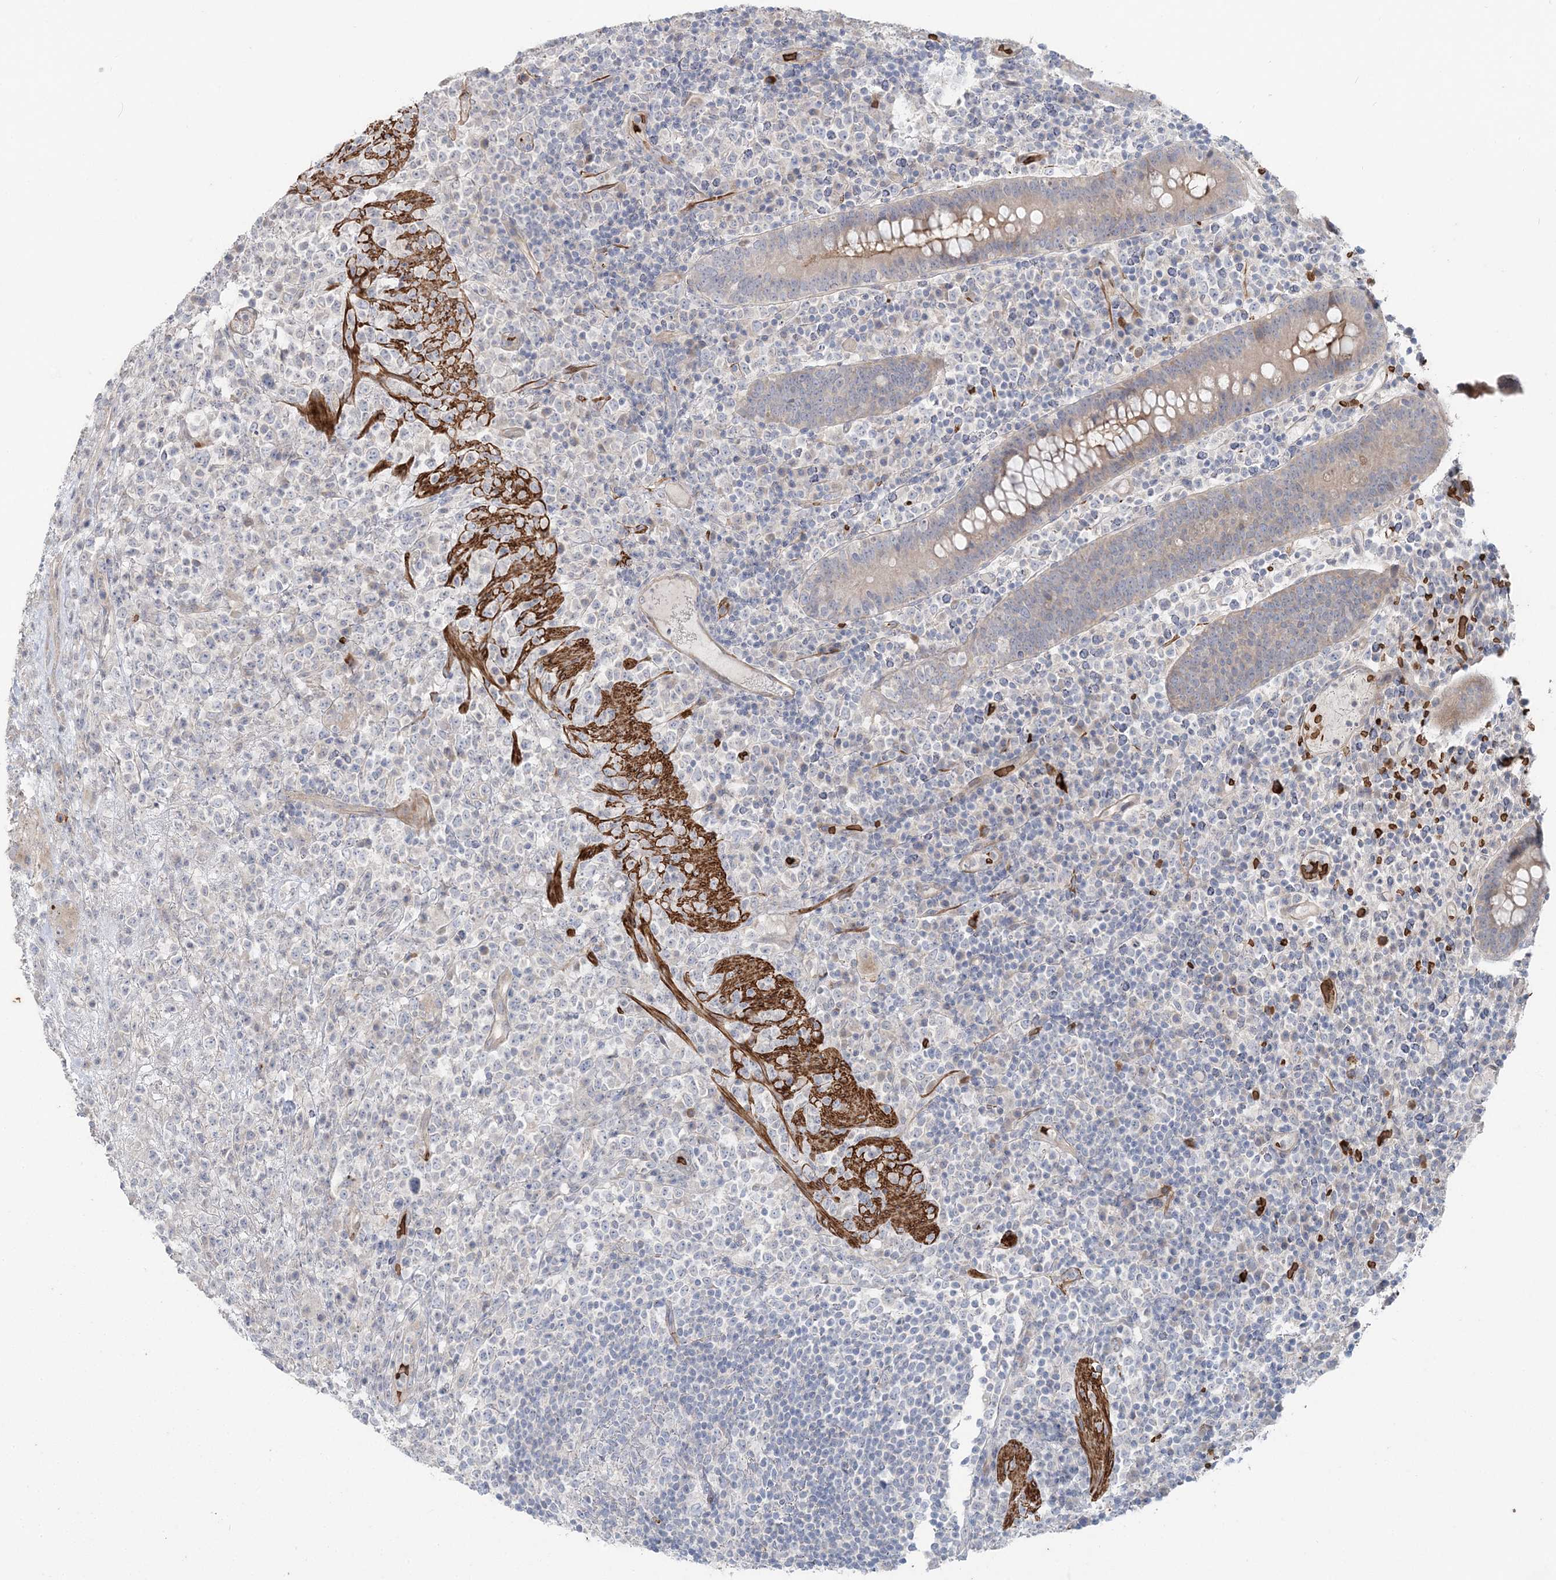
{"staining": {"intensity": "negative", "quantity": "none", "location": "none"}, "tissue": "lymphoma", "cell_type": "Tumor cells", "image_type": "cancer", "snomed": [{"axis": "morphology", "description": "Malignant lymphoma, non-Hodgkin's type, High grade"}, {"axis": "topography", "description": "Colon"}], "caption": "Malignant lymphoma, non-Hodgkin's type (high-grade) was stained to show a protein in brown. There is no significant expression in tumor cells.", "gene": "SERINC1", "patient": {"sex": "female", "age": 53}}